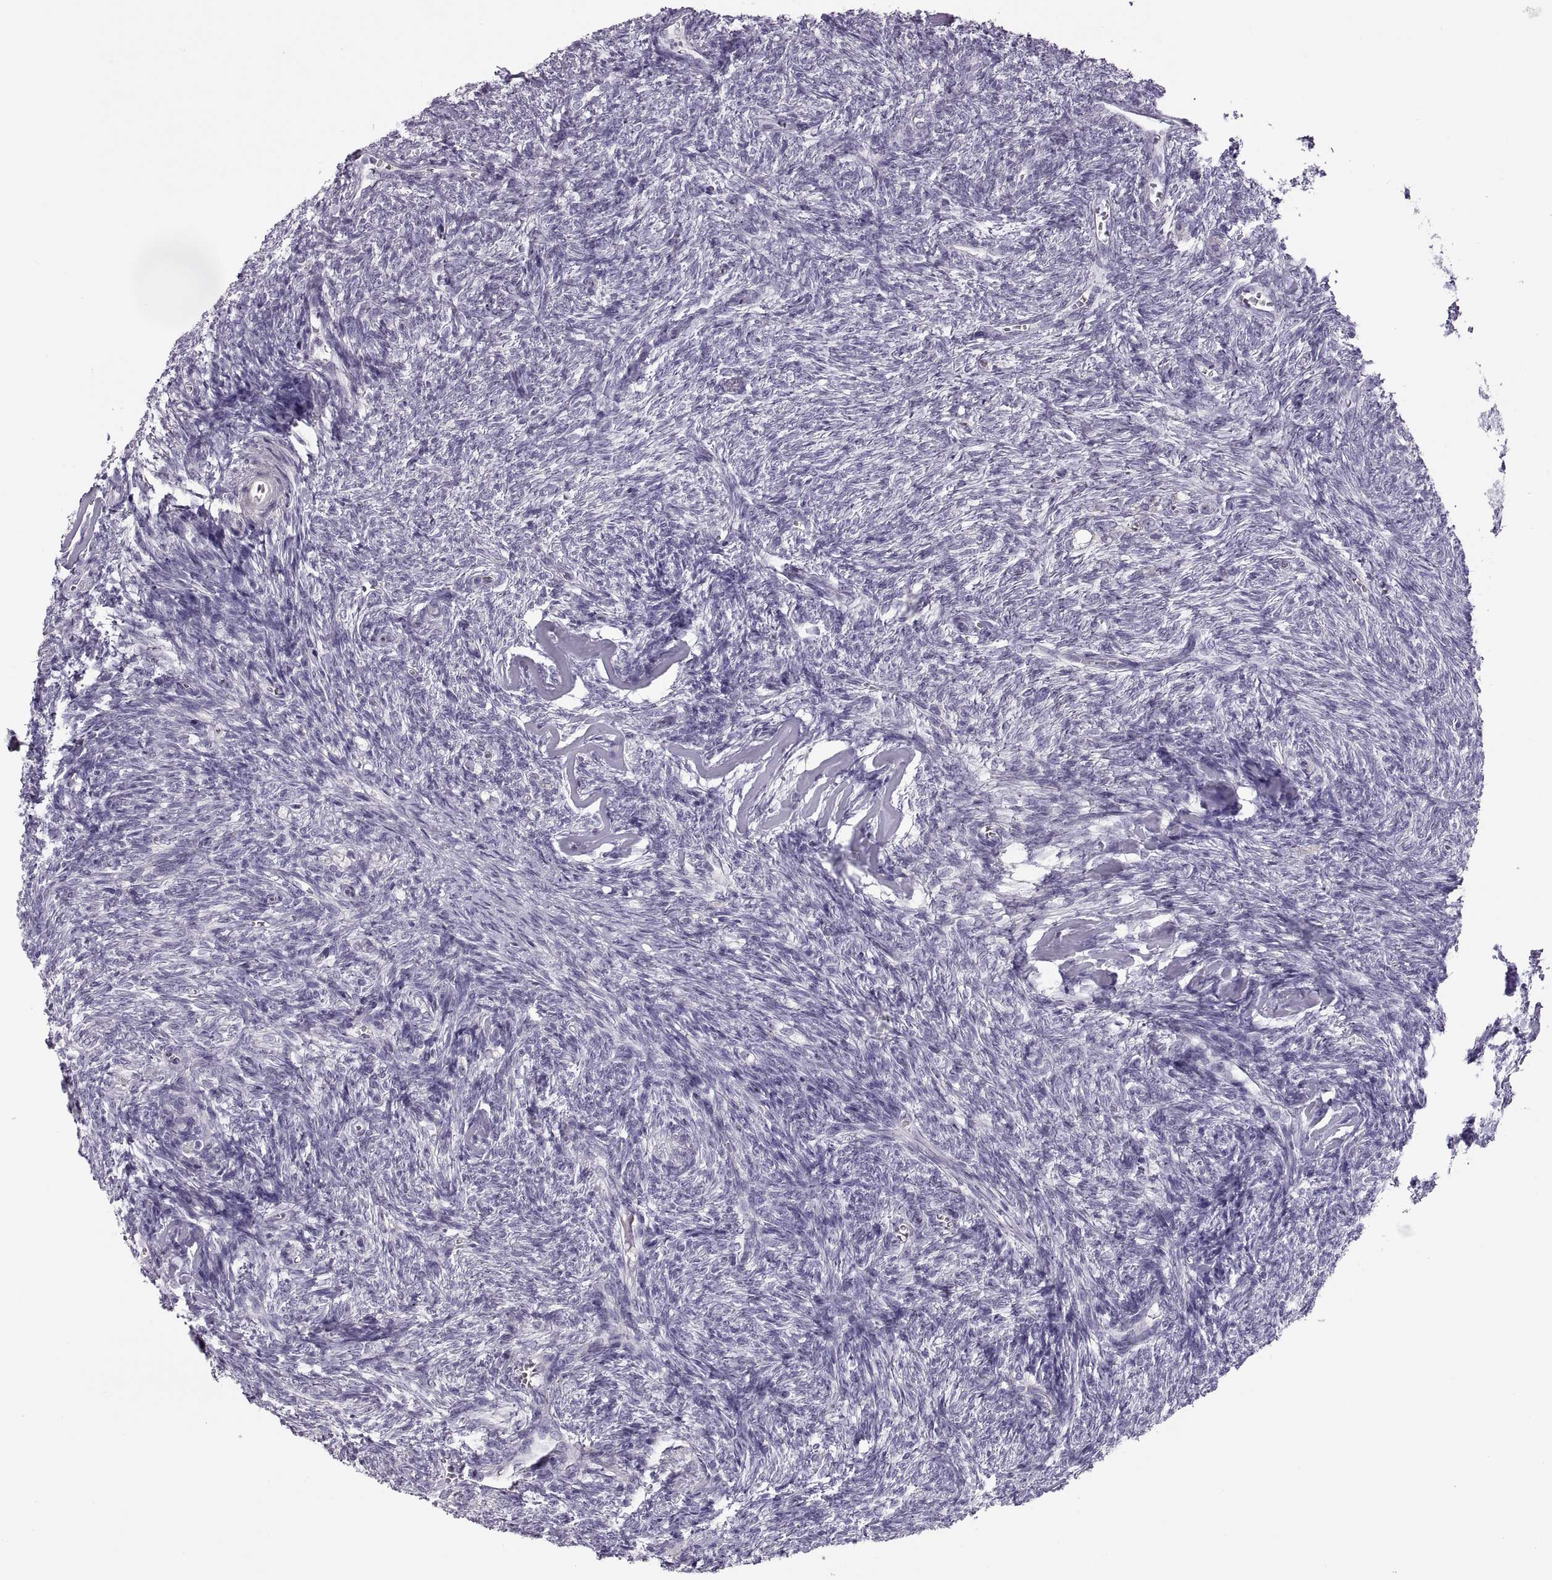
{"staining": {"intensity": "moderate", "quantity": "<25%", "location": "nuclear"}, "tissue": "ovary", "cell_type": "Follicle cells", "image_type": "normal", "snomed": [{"axis": "morphology", "description": "Normal tissue, NOS"}, {"axis": "topography", "description": "Ovary"}], "caption": "The photomicrograph demonstrates a brown stain indicating the presence of a protein in the nuclear of follicle cells in ovary. (IHC, brightfield microscopy, high magnification).", "gene": "VSX2", "patient": {"sex": "female", "age": 43}}